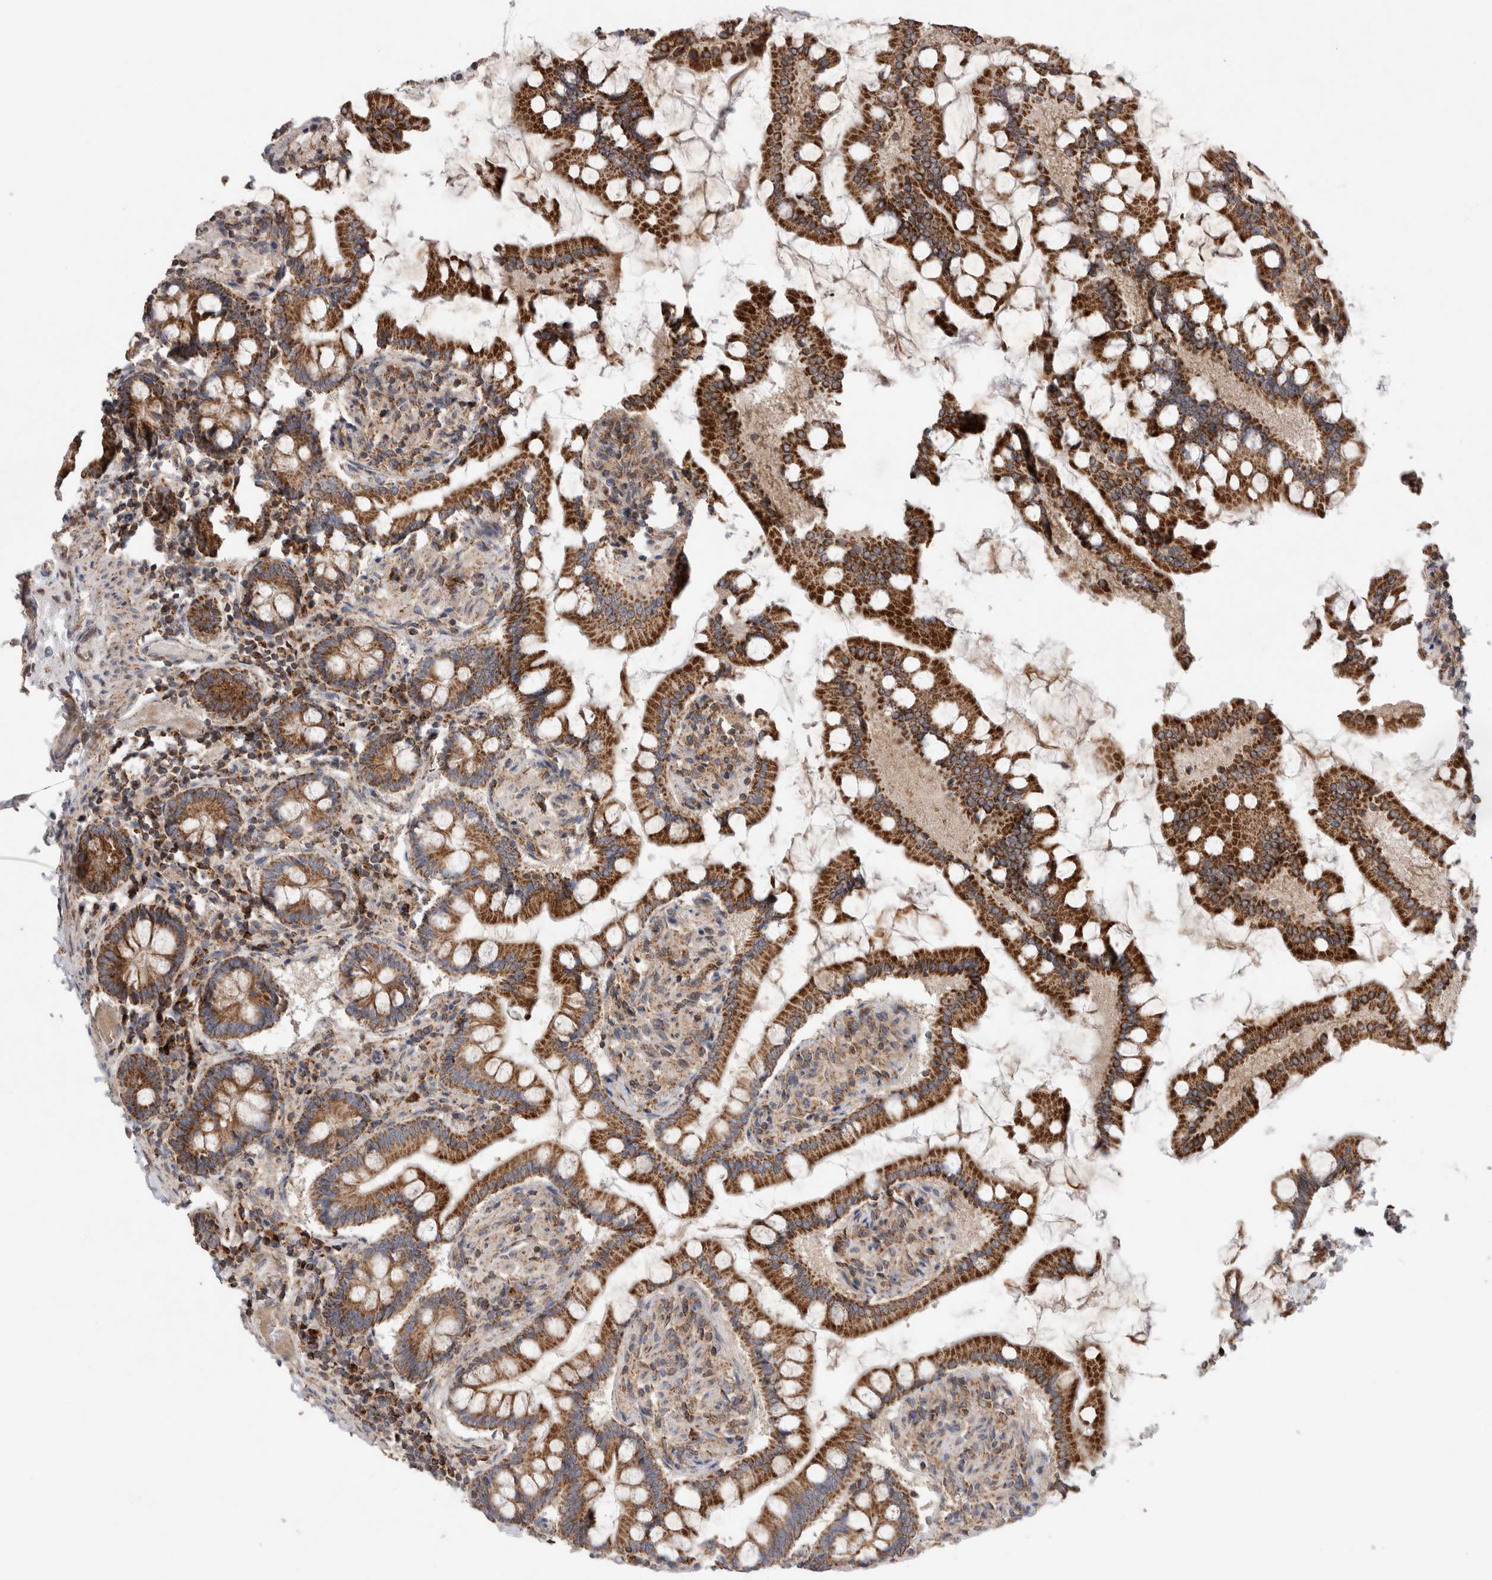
{"staining": {"intensity": "strong", "quantity": ">75%", "location": "cytoplasmic/membranous"}, "tissue": "small intestine", "cell_type": "Glandular cells", "image_type": "normal", "snomed": [{"axis": "morphology", "description": "Normal tissue, NOS"}, {"axis": "topography", "description": "Small intestine"}], "caption": "IHC micrograph of normal human small intestine stained for a protein (brown), which shows high levels of strong cytoplasmic/membranous expression in approximately >75% of glandular cells.", "gene": "KIF21B", "patient": {"sex": "male", "age": 41}}